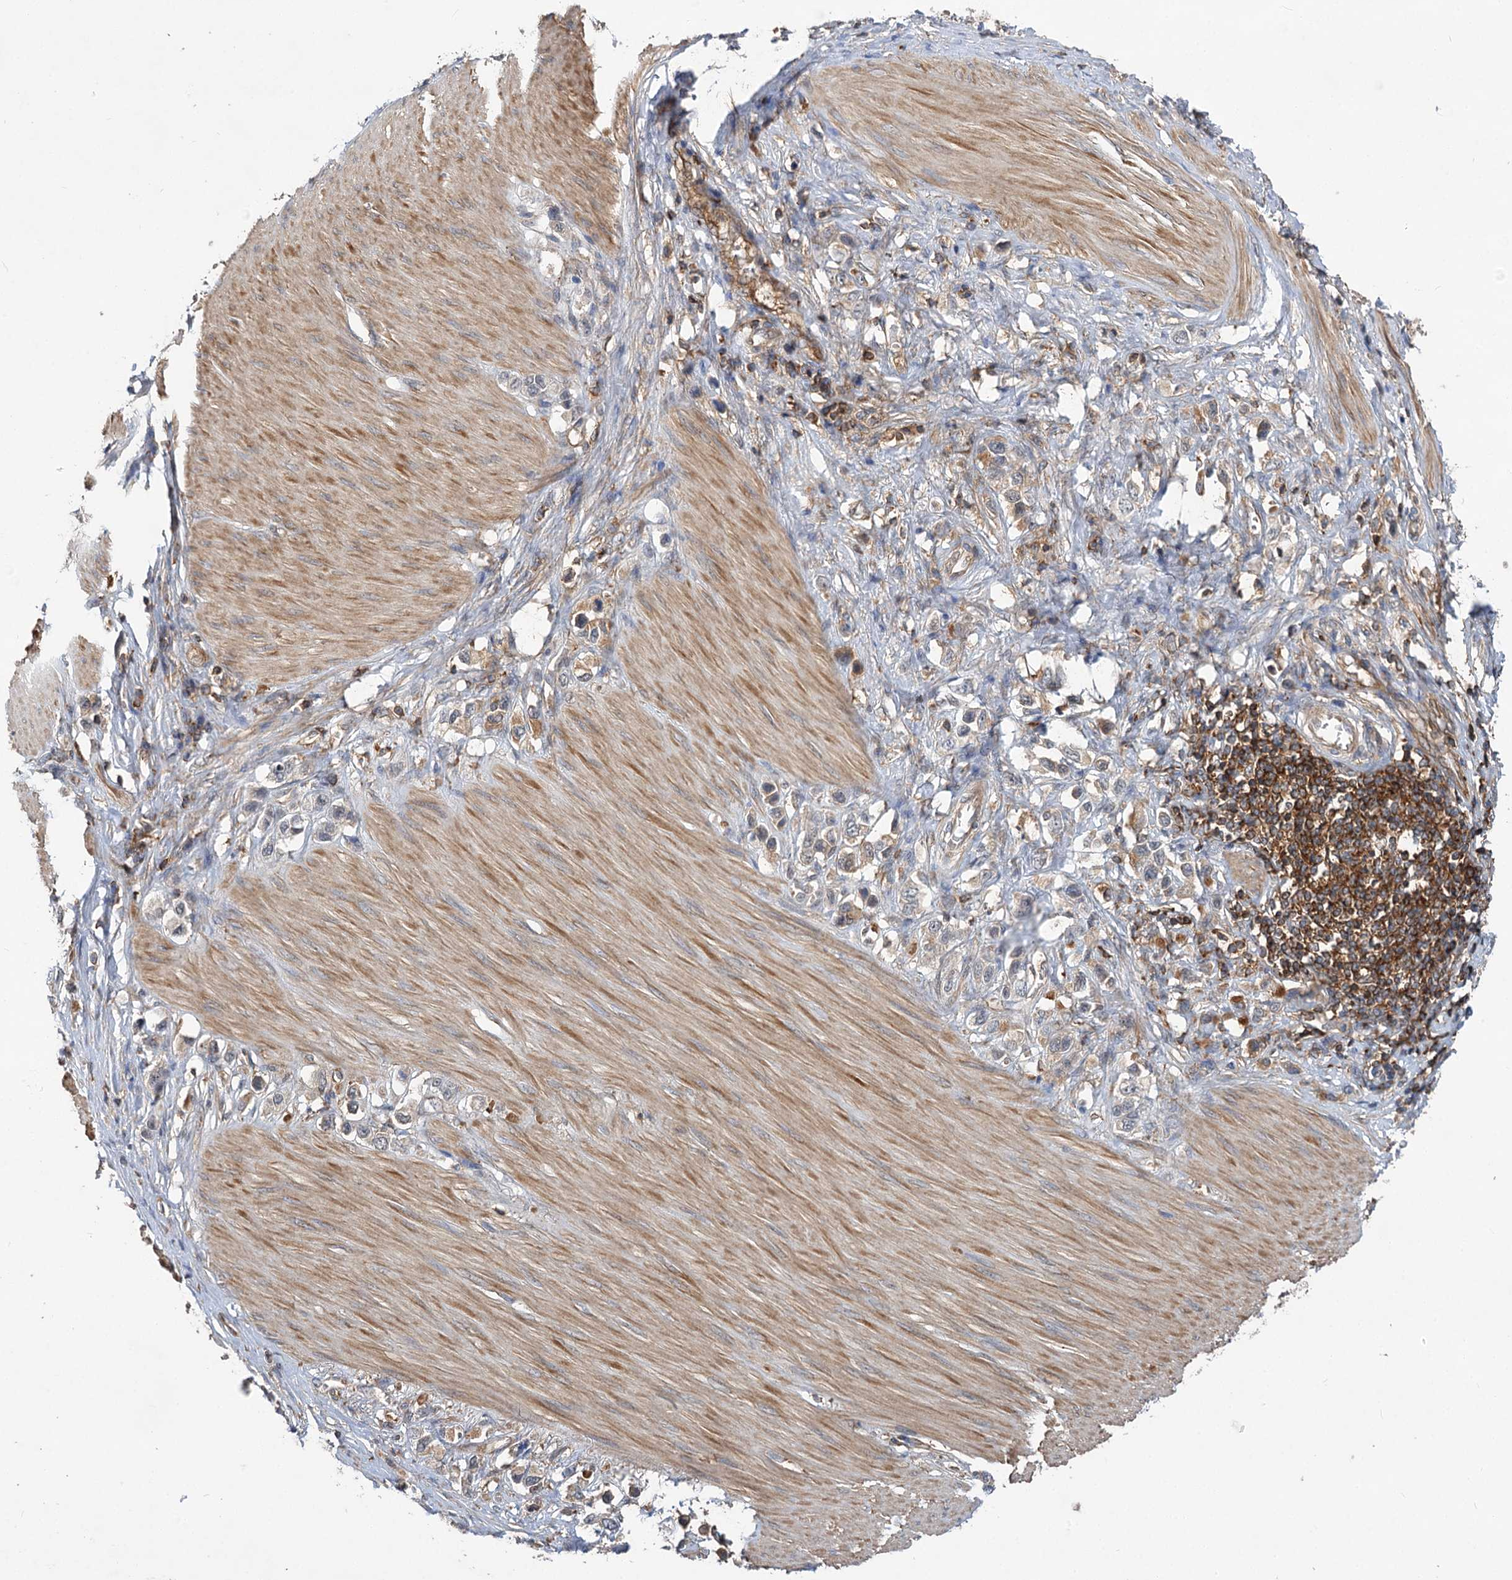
{"staining": {"intensity": "weak", "quantity": "<25%", "location": "cytoplasmic/membranous"}, "tissue": "stomach cancer", "cell_type": "Tumor cells", "image_type": "cancer", "snomed": [{"axis": "morphology", "description": "Adenocarcinoma, NOS"}, {"axis": "topography", "description": "Stomach"}], "caption": "Immunohistochemistry (IHC) histopathology image of neoplastic tissue: stomach cancer (adenocarcinoma) stained with DAB (3,3'-diaminobenzidine) displays no significant protein staining in tumor cells.", "gene": "PACS1", "patient": {"sex": "female", "age": 65}}